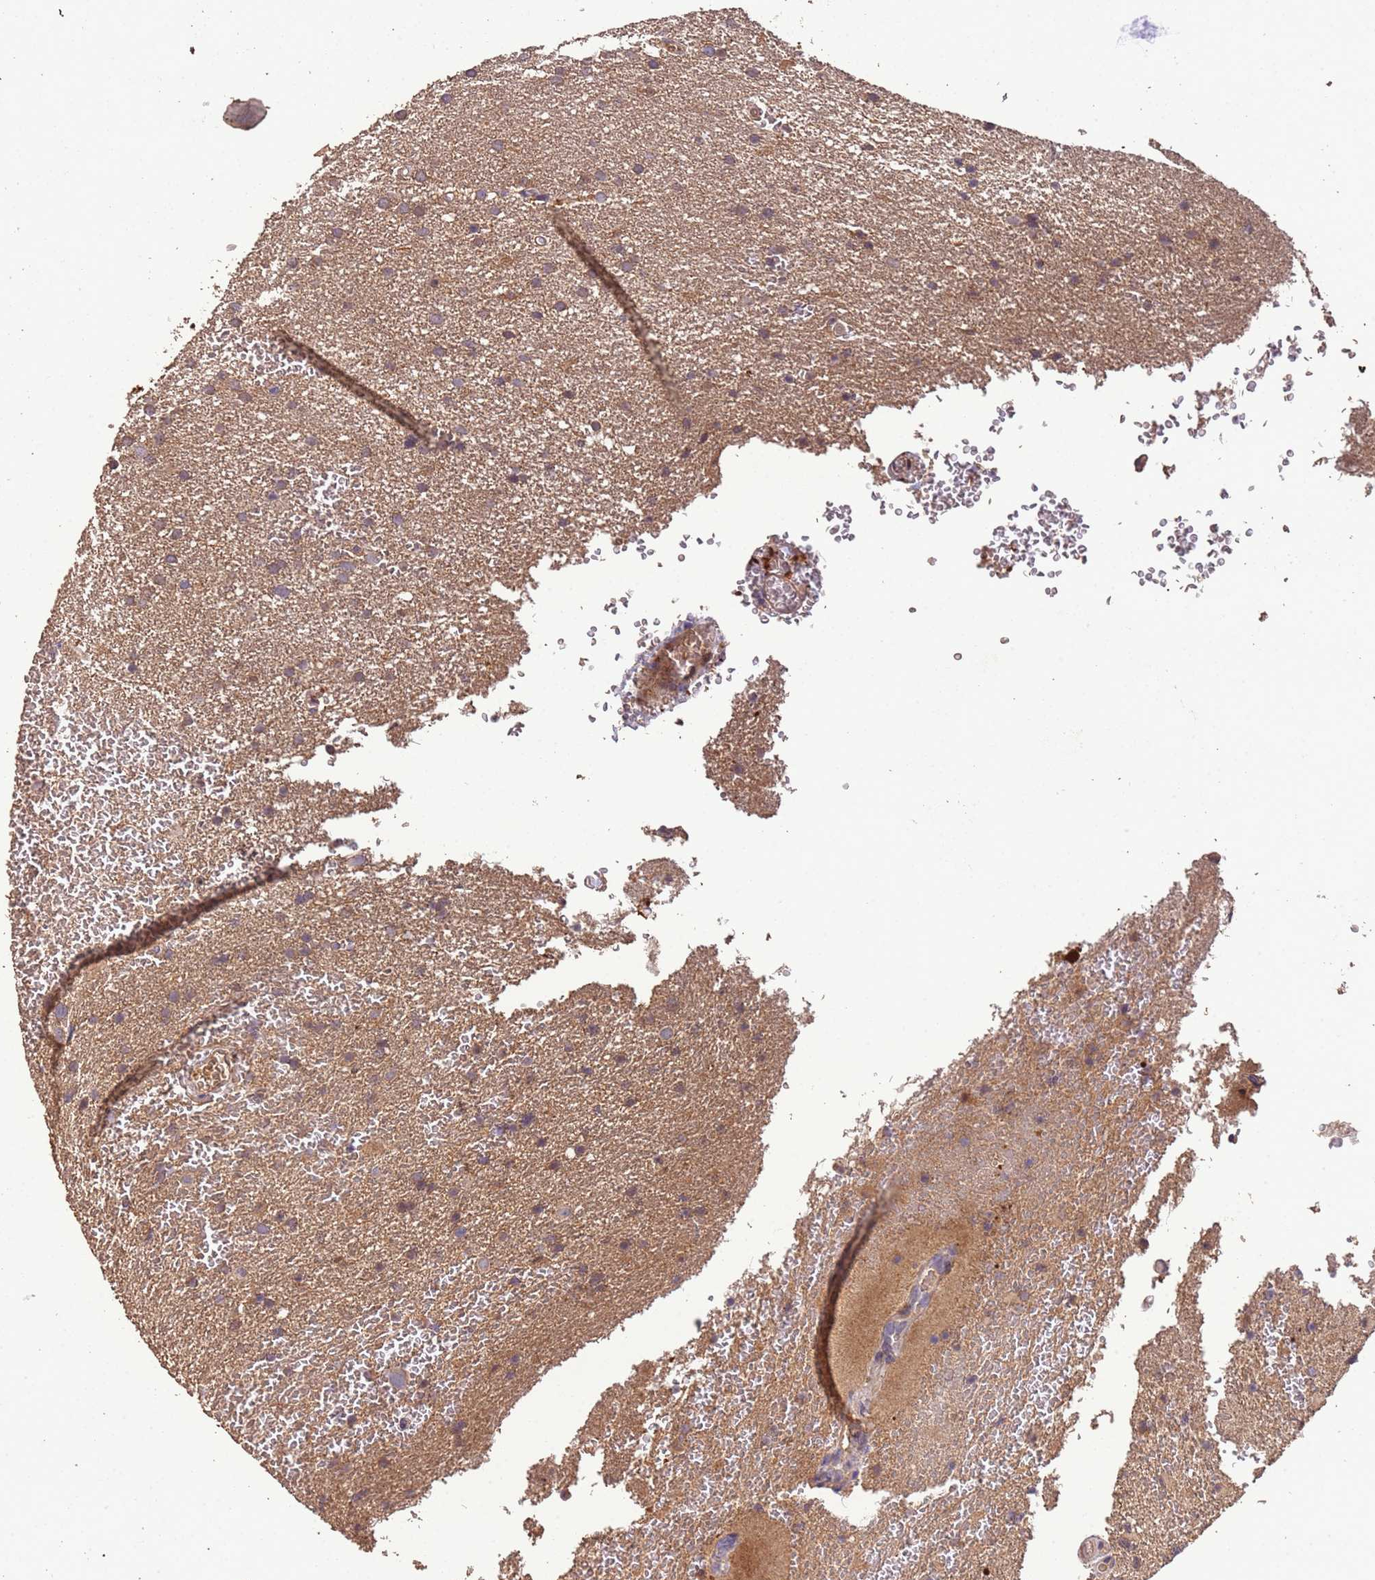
{"staining": {"intensity": "moderate", "quantity": ">75%", "location": "cytoplasmic/membranous"}, "tissue": "glioma", "cell_type": "Tumor cells", "image_type": "cancer", "snomed": [{"axis": "morphology", "description": "Glioma, malignant, High grade"}, {"axis": "topography", "description": "Cerebral cortex"}], "caption": "The histopathology image reveals immunohistochemical staining of malignant high-grade glioma. There is moderate cytoplasmic/membranous expression is seen in about >75% of tumor cells.", "gene": "CCDC184", "patient": {"sex": "female", "age": 36}}